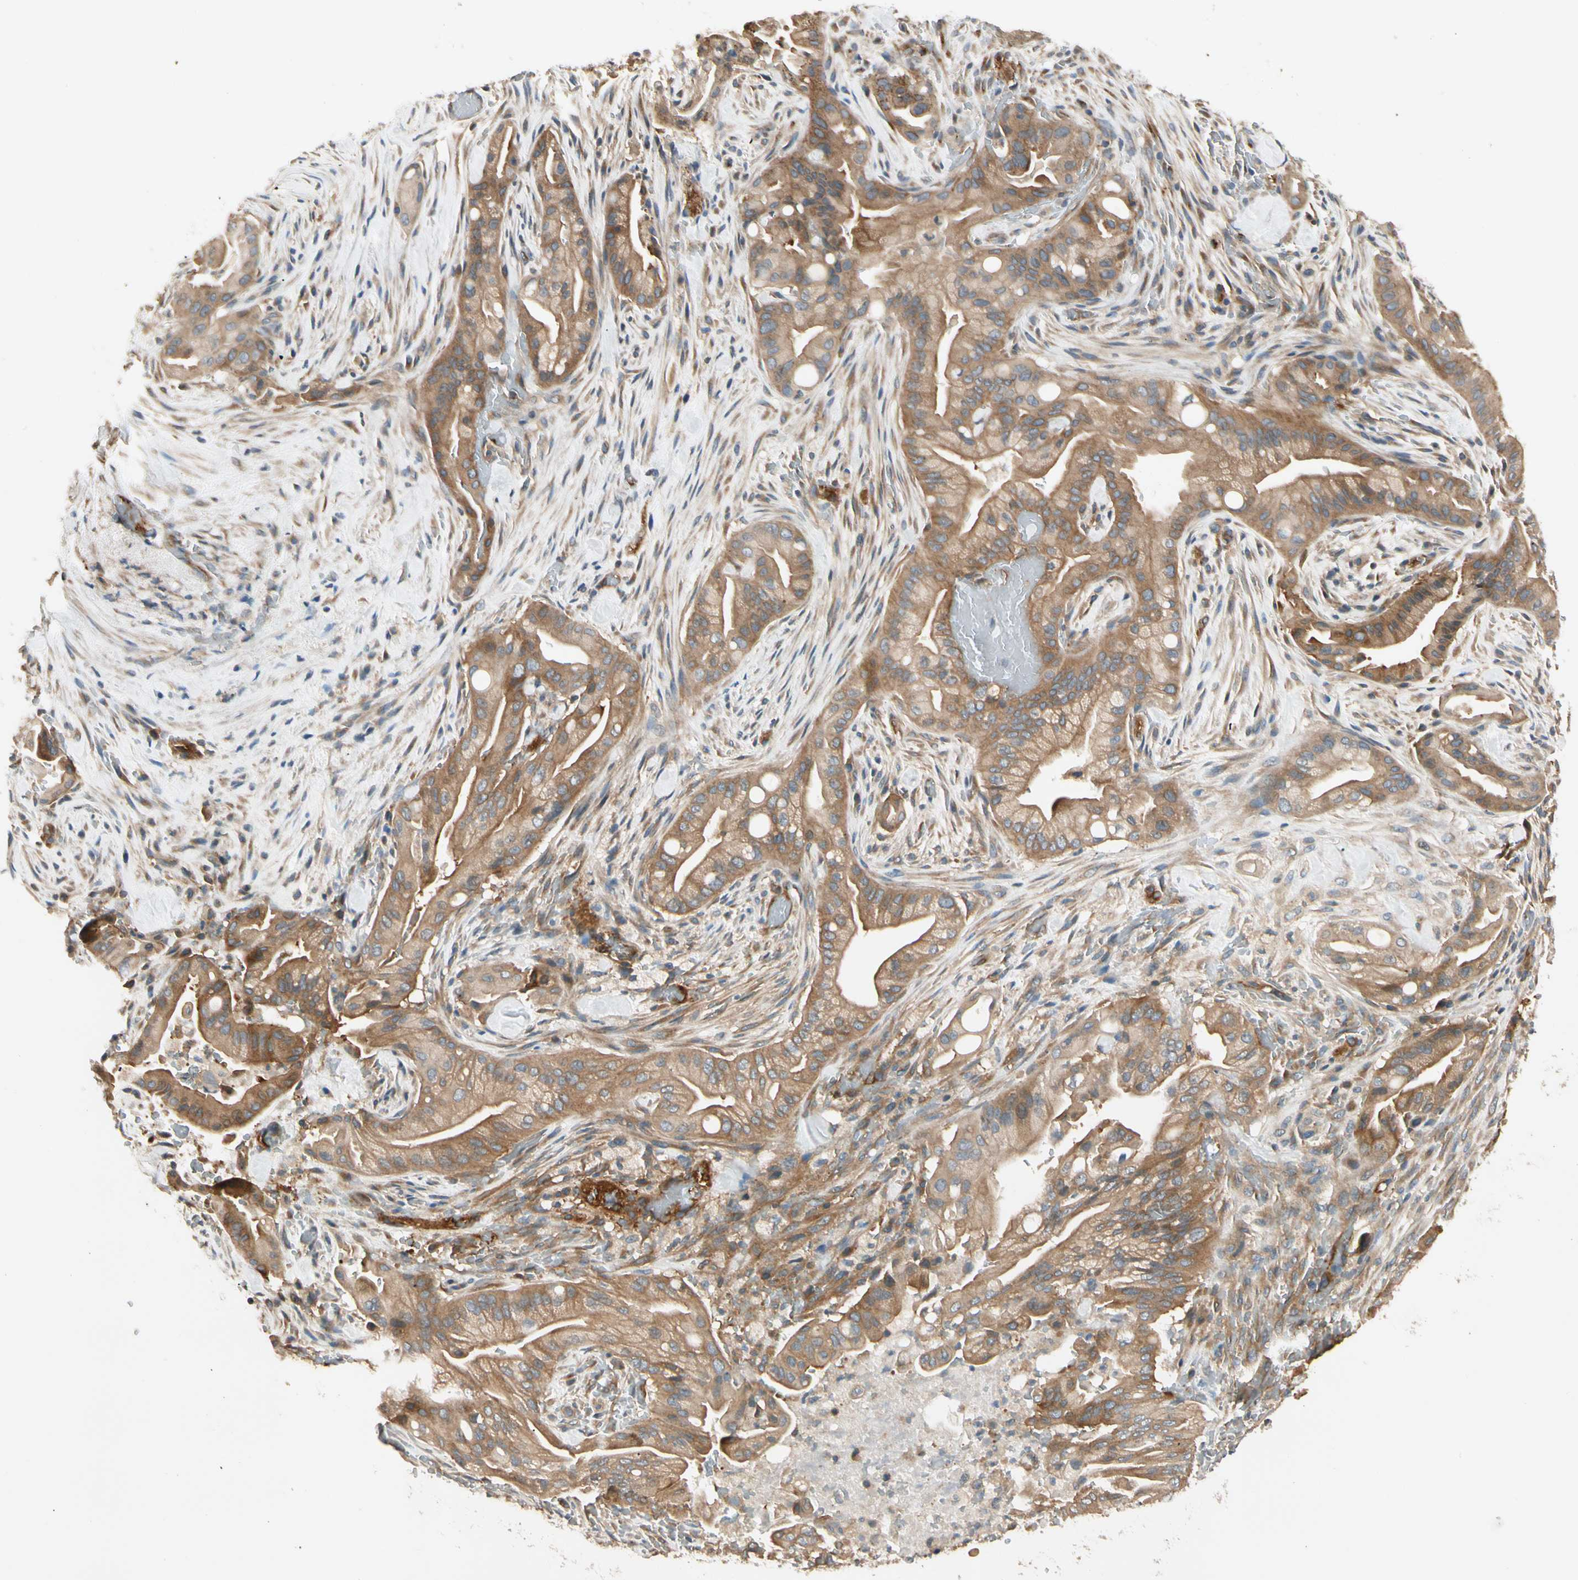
{"staining": {"intensity": "moderate", "quantity": ">75%", "location": "cytoplasmic/membranous"}, "tissue": "liver cancer", "cell_type": "Tumor cells", "image_type": "cancer", "snomed": [{"axis": "morphology", "description": "Cholangiocarcinoma"}, {"axis": "topography", "description": "Liver"}], "caption": "An image of human liver cancer (cholangiocarcinoma) stained for a protein shows moderate cytoplasmic/membranous brown staining in tumor cells.", "gene": "ROCK2", "patient": {"sex": "female", "age": 68}}